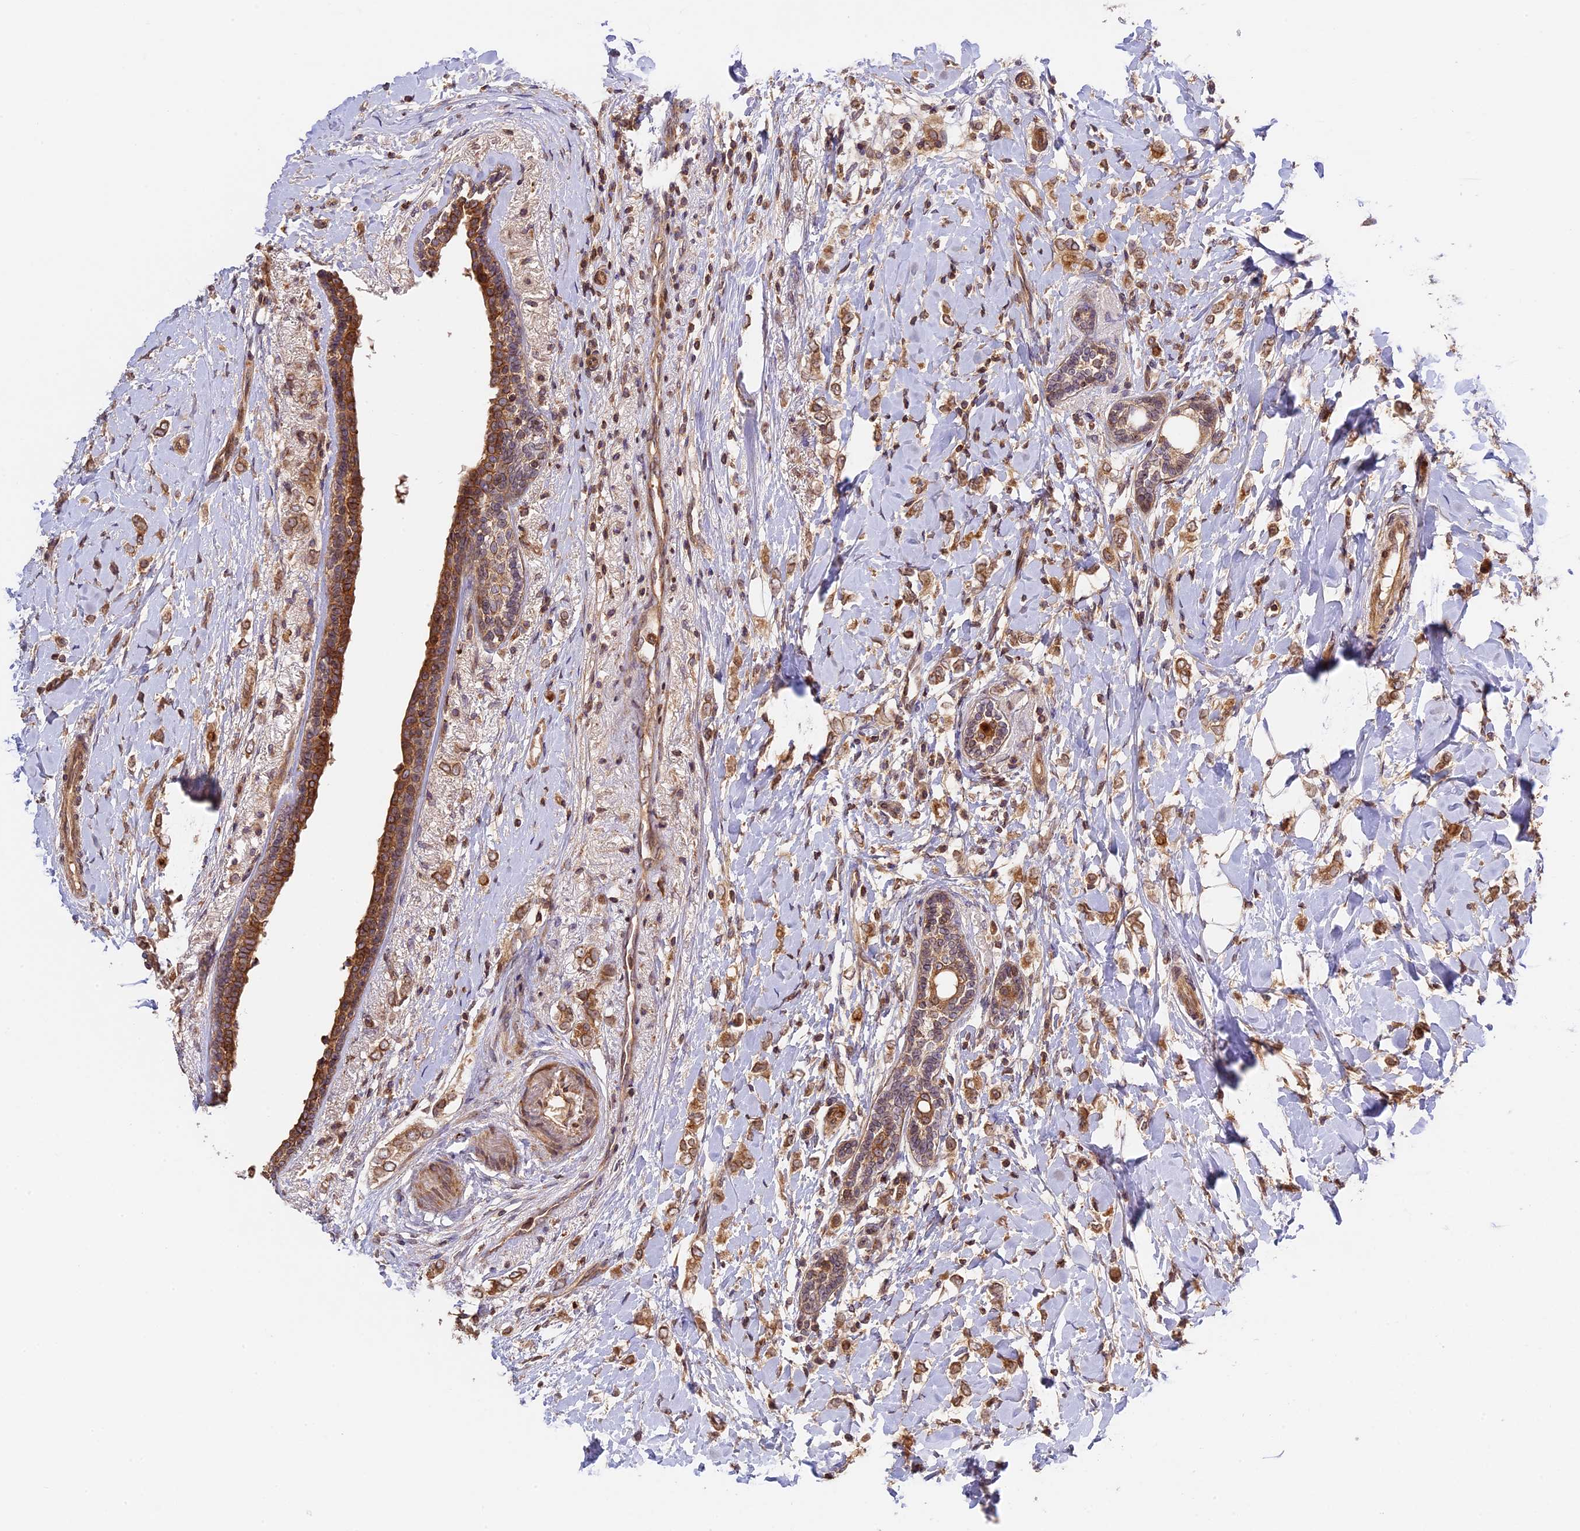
{"staining": {"intensity": "moderate", "quantity": ">75%", "location": "cytoplasmic/membranous"}, "tissue": "breast cancer", "cell_type": "Tumor cells", "image_type": "cancer", "snomed": [{"axis": "morphology", "description": "Normal tissue, NOS"}, {"axis": "morphology", "description": "Lobular carcinoma"}, {"axis": "topography", "description": "Breast"}], "caption": "This micrograph displays immunohistochemistry staining of breast lobular carcinoma, with medium moderate cytoplasmic/membranous positivity in approximately >75% of tumor cells.", "gene": "DGKH", "patient": {"sex": "female", "age": 47}}